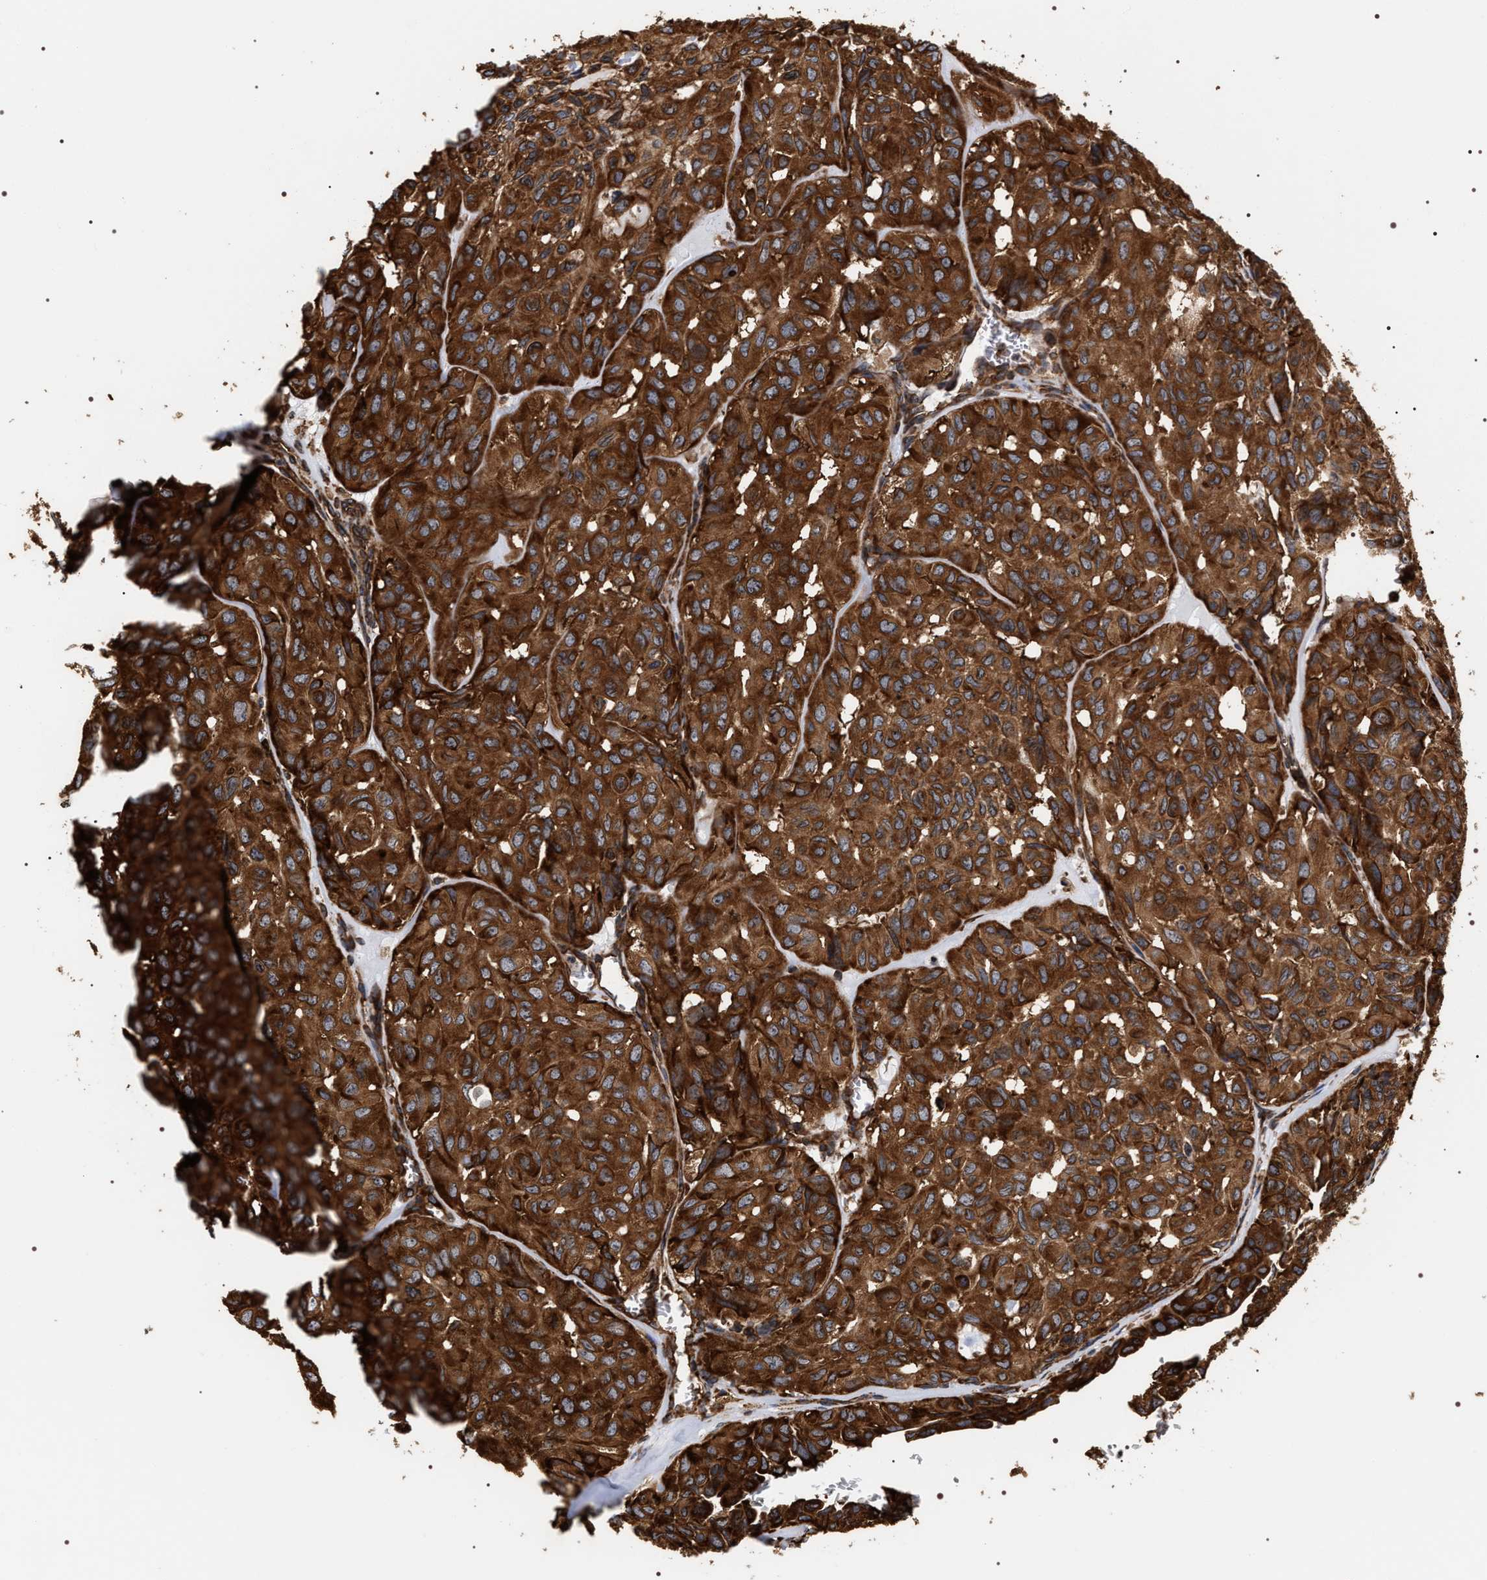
{"staining": {"intensity": "strong", "quantity": ">75%", "location": "cytoplasmic/membranous"}, "tissue": "head and neck cancer", "cell_type": "Tumor cells", "image_type": "cancer", "snomed": [{"axis": "morphology", "description": "Adenocarcinoma, NOS"}, {"axis": "topography", "description": "Salivary gland, NOS"}, {"axis": "topography", "description": "Head-Neck"}], "caption": "A brown stain labels strong cytoplasmic/membranous positivity of a protein in human adenocarcinoma (head and neck) tumor cells.", "gene": "SERBP1", "patient": {"sex": "female", "age": 76}}